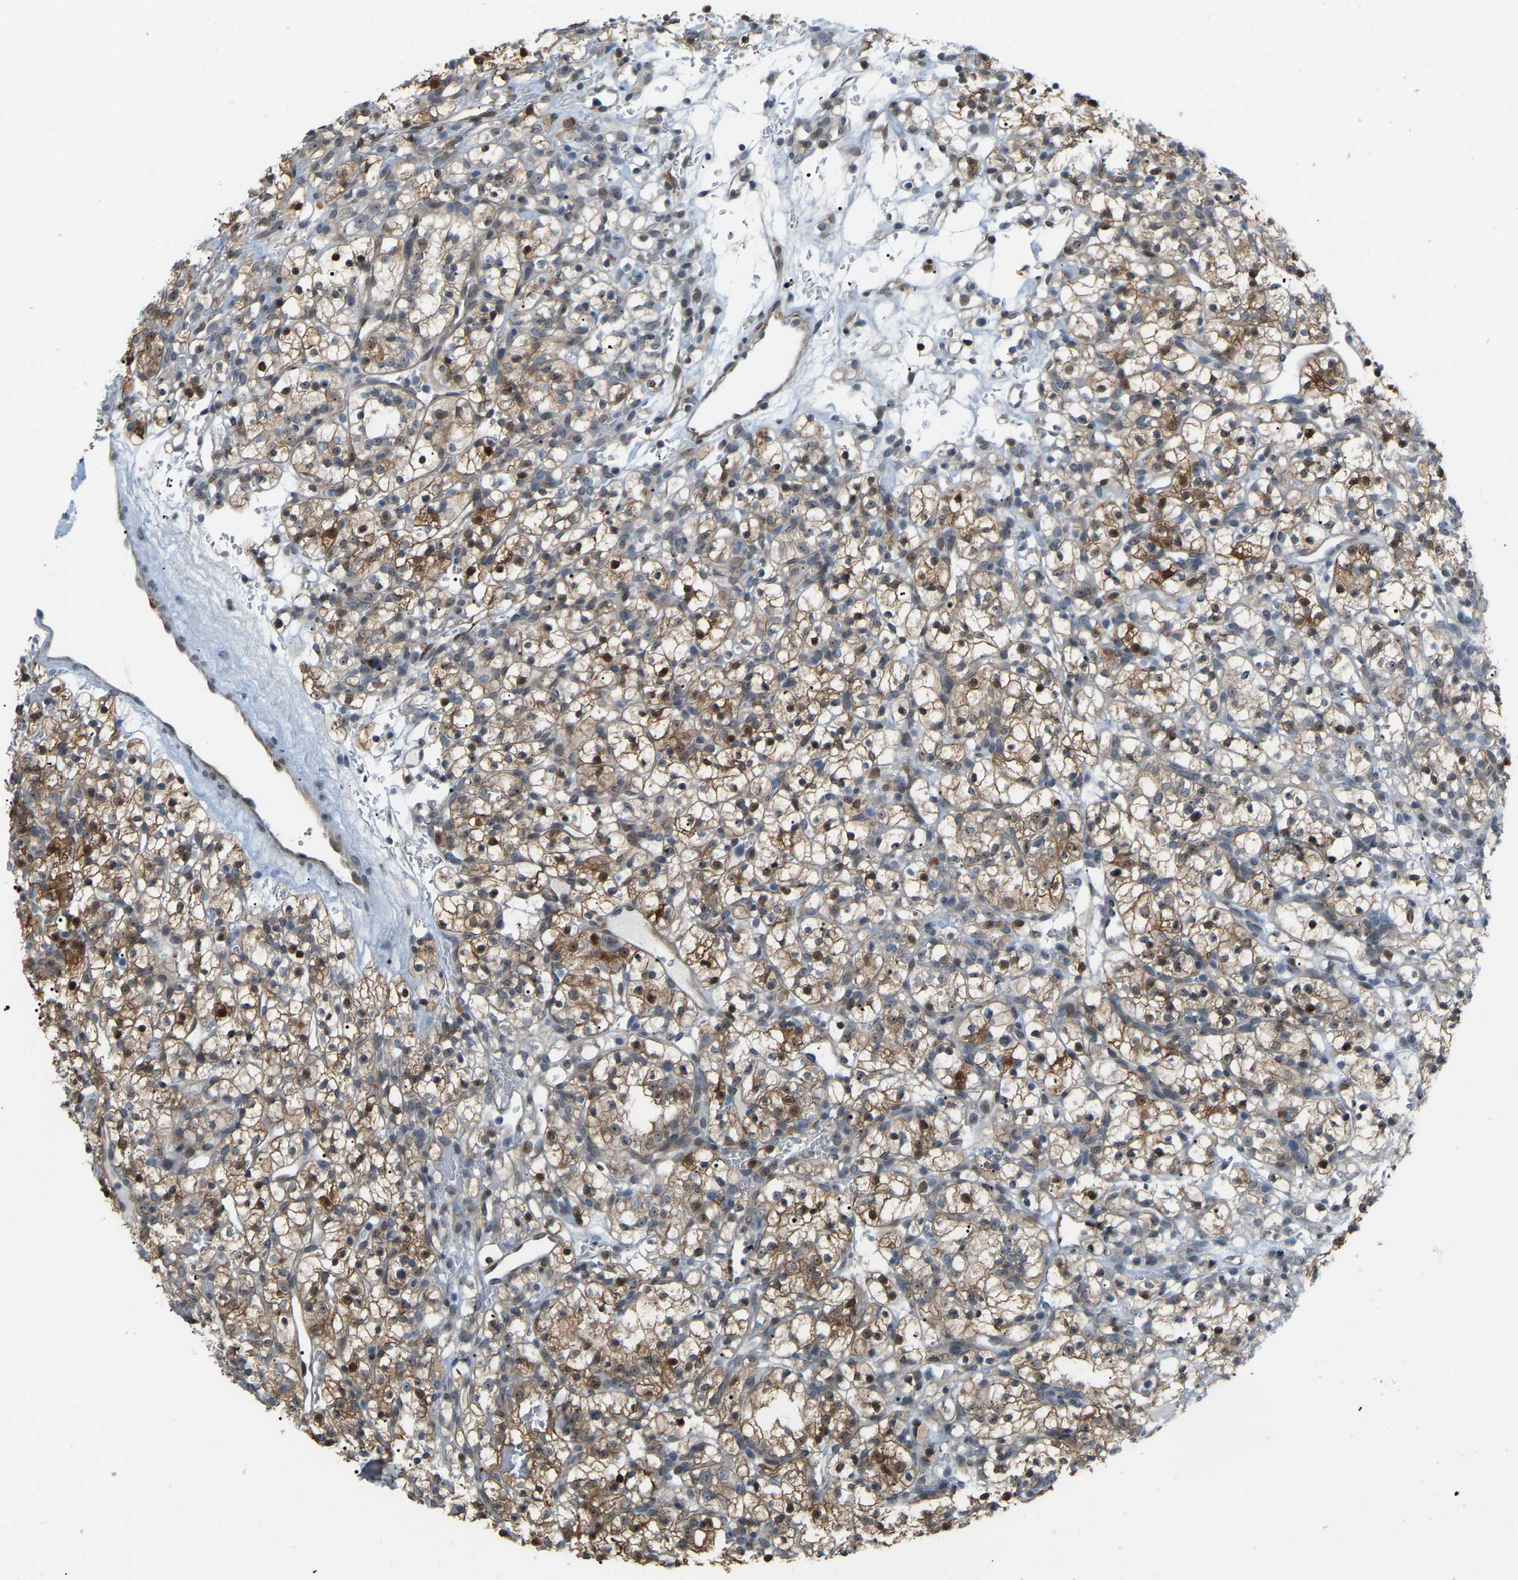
{"staining": {"intensity": "moderate", "quantity": ">75%", "location": "cytoplasmic/membranous,nuclear"}, "tissue": "renal cancer", "cell_type": "Tumor cells", "image_type": "cancer", "snomed": [{"axis": "morphology", "description": "Adenocarcinoma, NOS"}, {"axis": "topography", "description": "Kidney"}], "caption": "Immunohistochemical staining of adenocarcinoma (renal) demonstrates medium levels of moderate cytoplasmic/membranous and nuclear protein expression in about >75% of tumor cells. The staining was performed using DAB (3,3'-diaminobenzidine), with brown indicating positive protein expression. Nuclei are stained blue with hematoxylin.", "gene": "CROT", "patient": {"sex": "female", "age": 57}}